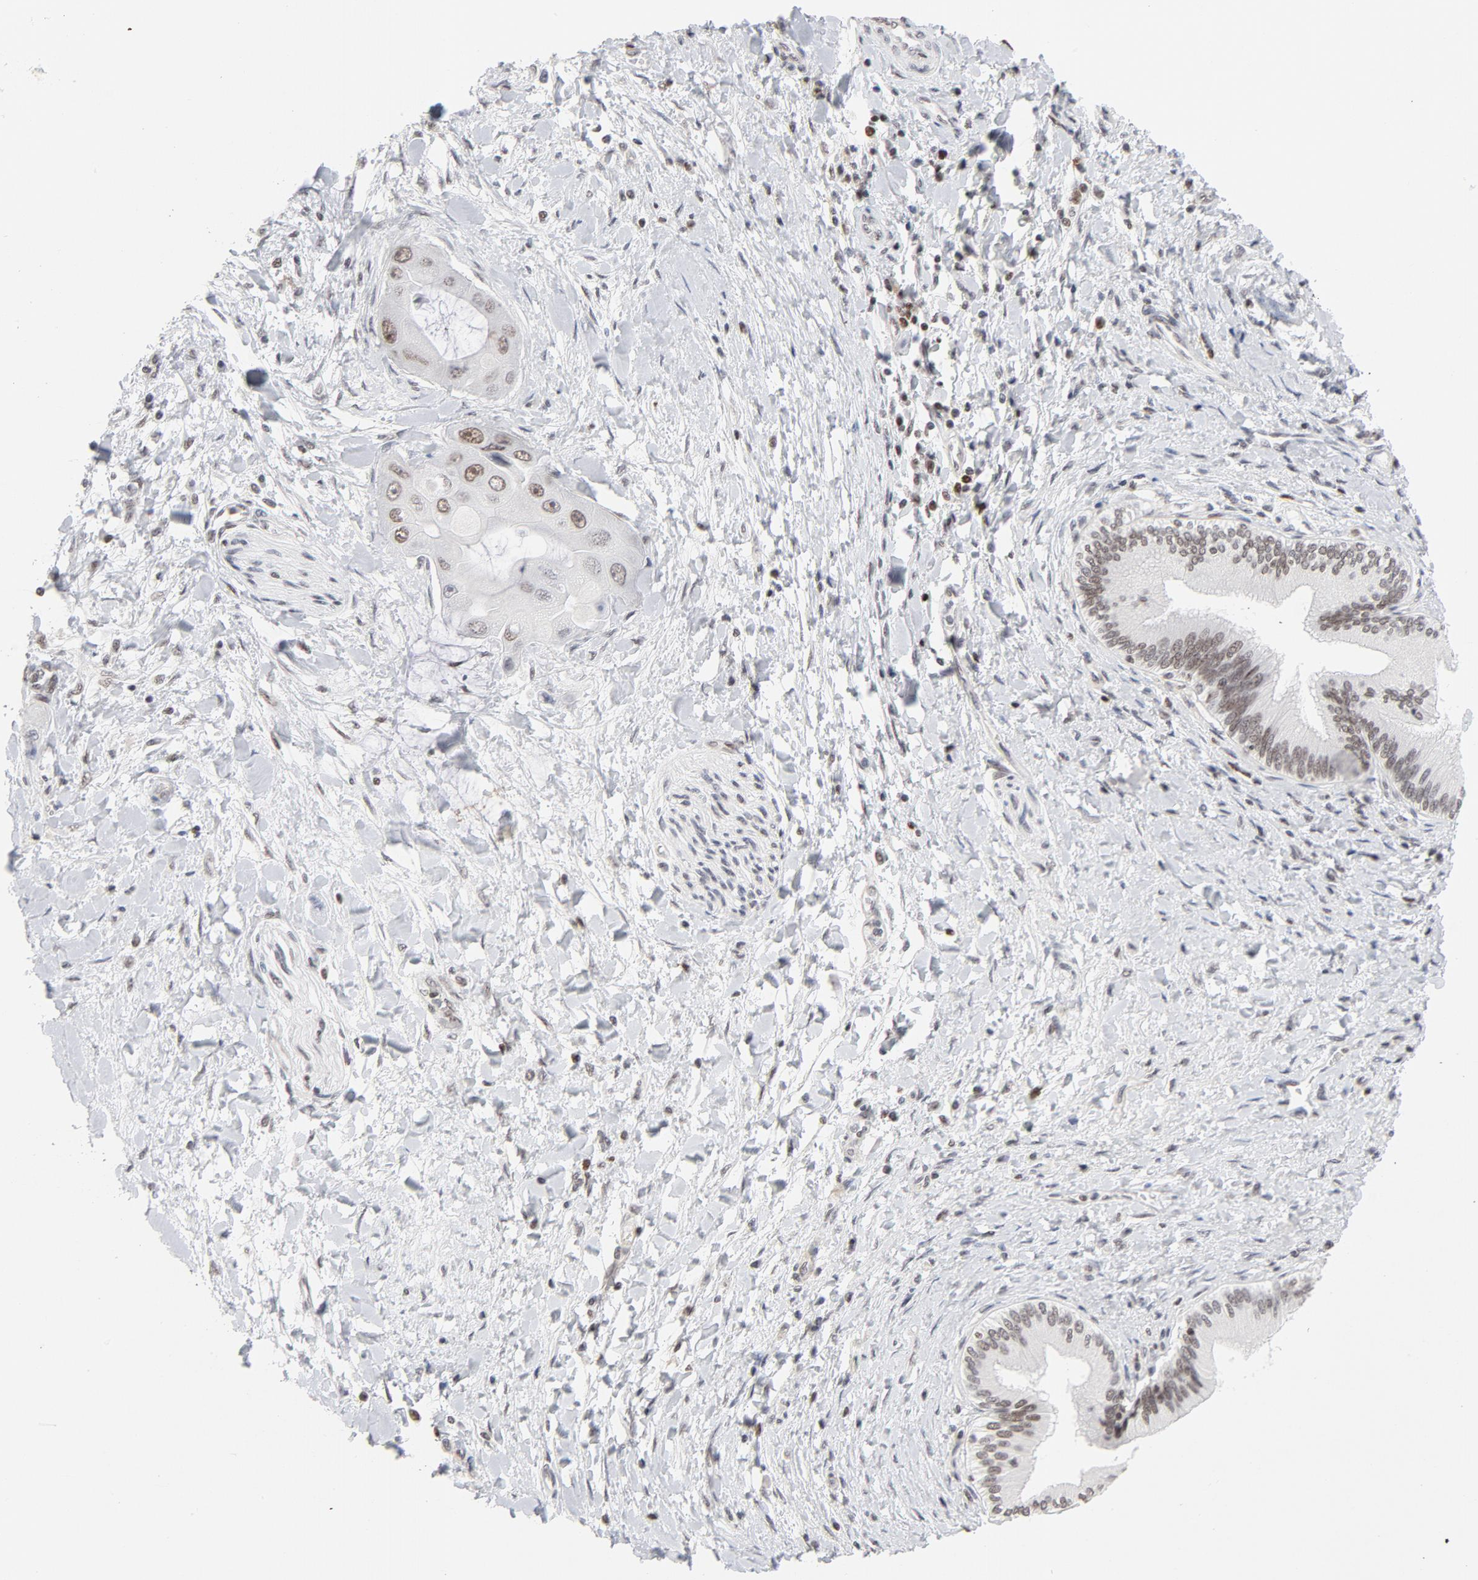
{"staining": {"intensity": "moderate", "quantity": "25%-75%", "location": "nuclear"}, "tissue": "adipose tissue", "cell_type": "Adipocytes", "image_type": "normal", "snomed": [{"axis": "morphology", "description": "Normal tissue, NOS"}, {"axis": "morphology", "description": "Cholangiocarcinoma"}, {"axis": "topography", "description": "Liver"}, {"axis": "topography", "description": "Peripheral nerve tissue"}], "caption": "Immunohistochemistry (IHC) (DAB) staining of unremarkable adipose tissue exhibits moderate nuclear protein positivity in about 25%-75% of adipocytes.", "gene": "RFC4", "patient": {"sex": "male", "age": 50}}